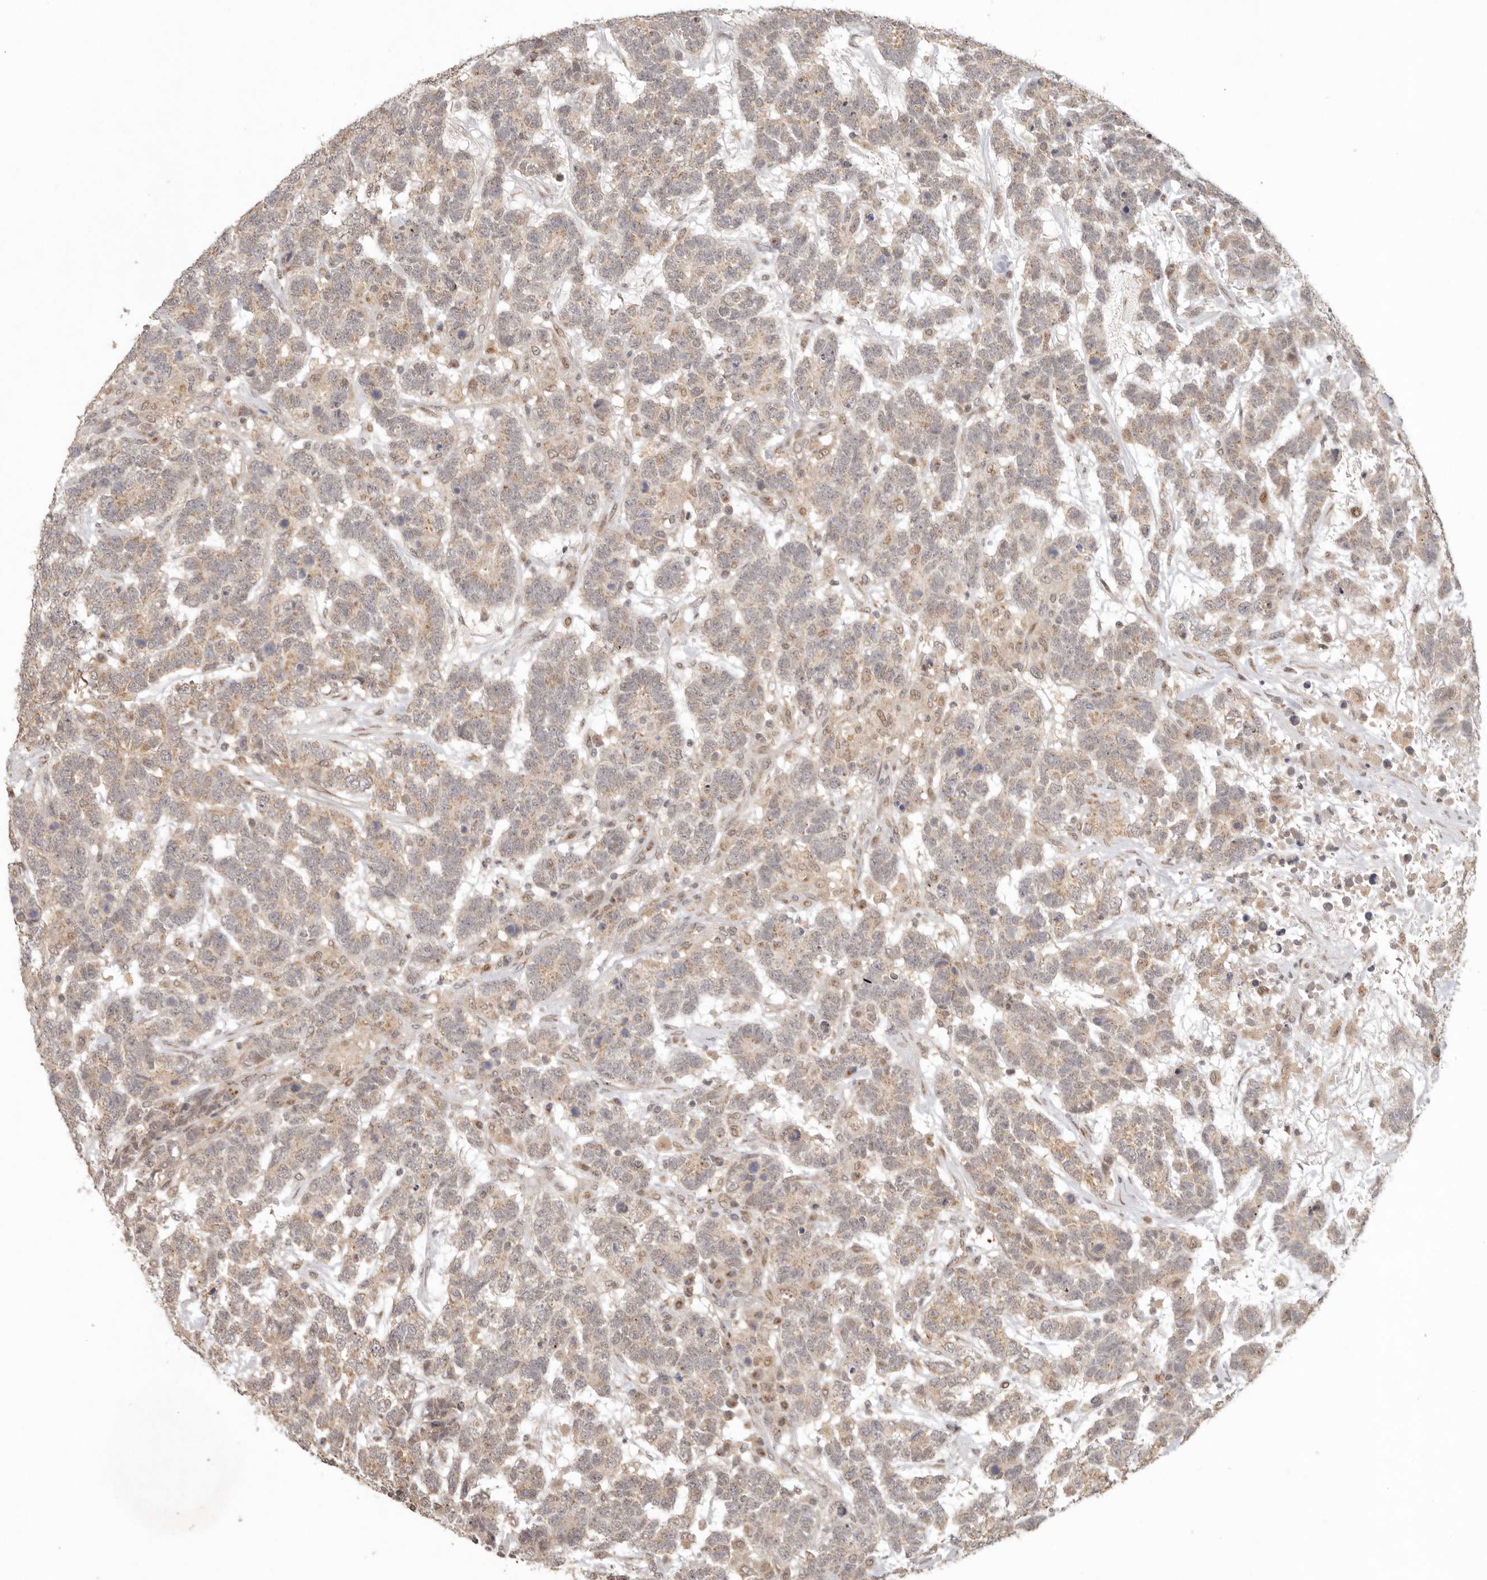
{"staining": {"intensity": "weak", "quantity": ">75%", "location": "cytoplasmic/membranous"}, "tissue": "testis cancer", "cell_type": "Tumor cells", "image_type": "cancer", "snomed": [{"axis": "morphology", "description": "Carcinoma, Embryonal, NOS"}, {"axis": "topography", "description": "Testis"}], "caption": "Human testis cancer stained with a brown dye demonstrates weak cytoplasmic/membranous positive staining in approximately >75% of tumor cells.", "gene": "LRRC75A", "patient": {"sex": "male", "age": 26}}